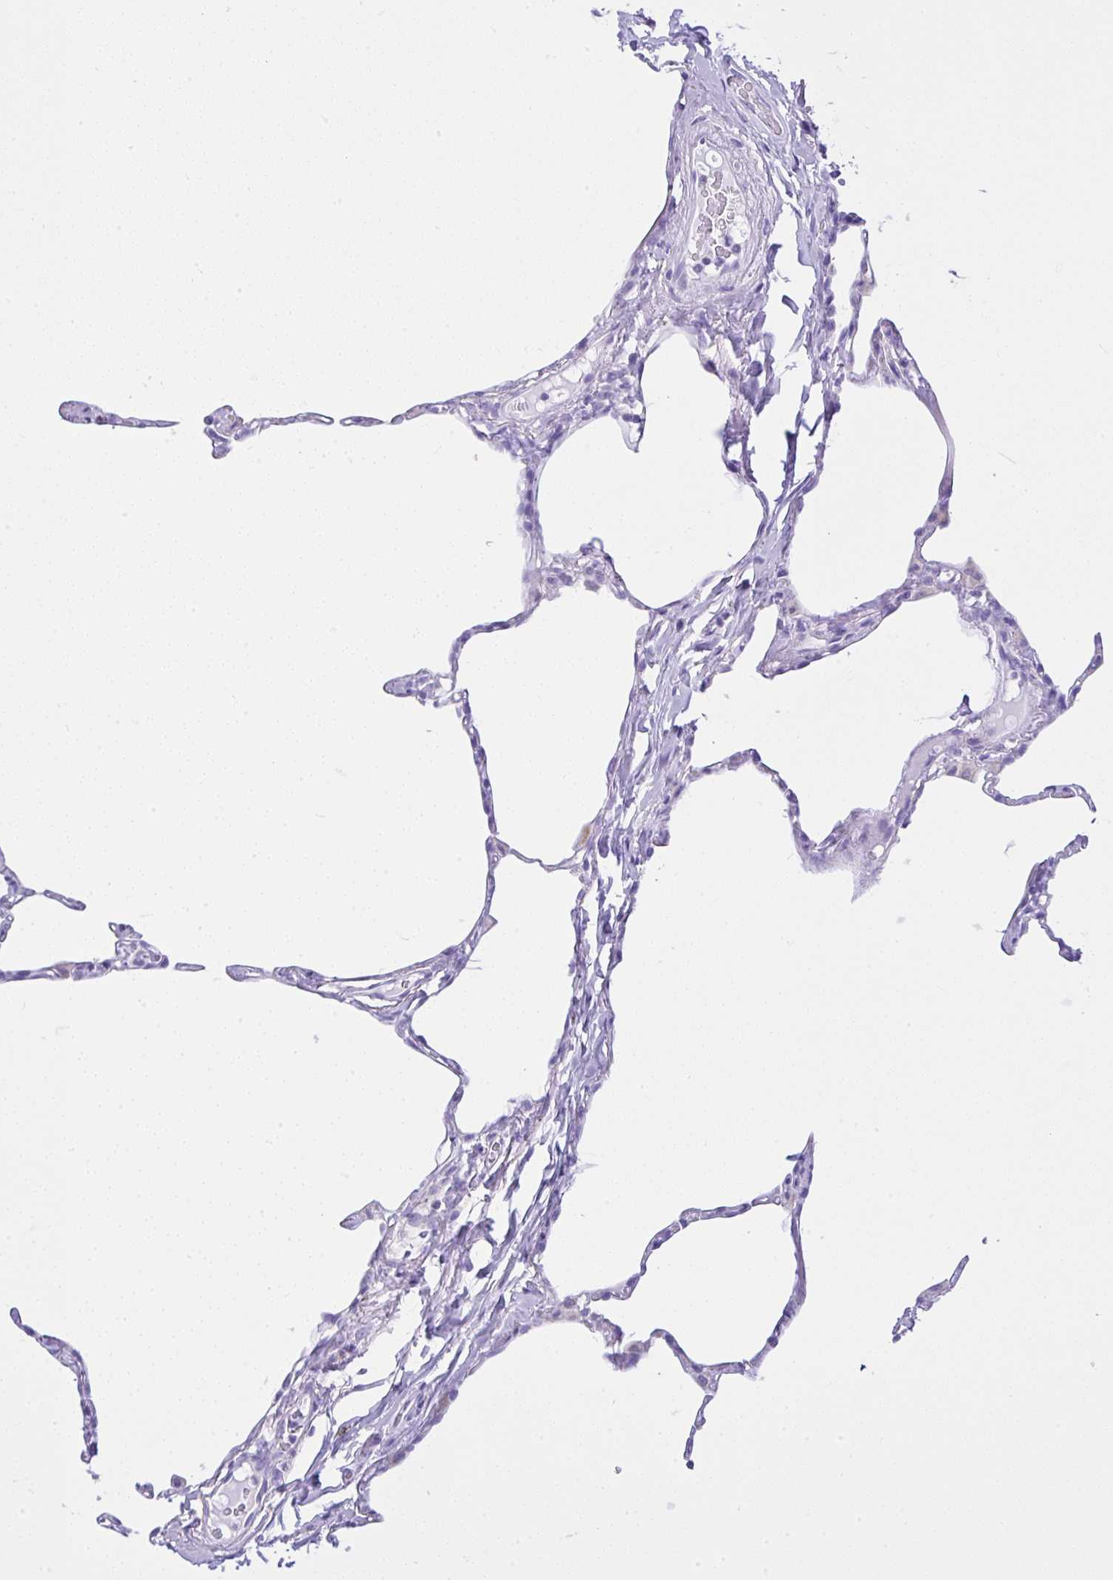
{"staining": {"intensity": "negative", "quantity": "none", "location": "none"}, "tissue": "lung", "cell_type": "Alveolar cells", "image_type": "normal", "snomed": [{"axis": "morphology", "description": "Normal tissue, NOS"}, {"axis": "topography", "description": "Lung"}], "caption": "The micrograph shows no significant expression in alveolar cells of lung. (DAB immunohistochemistry, high magnification).", "gene": "SLC13A1", "patient": {"sex": "male", "age": 65}}